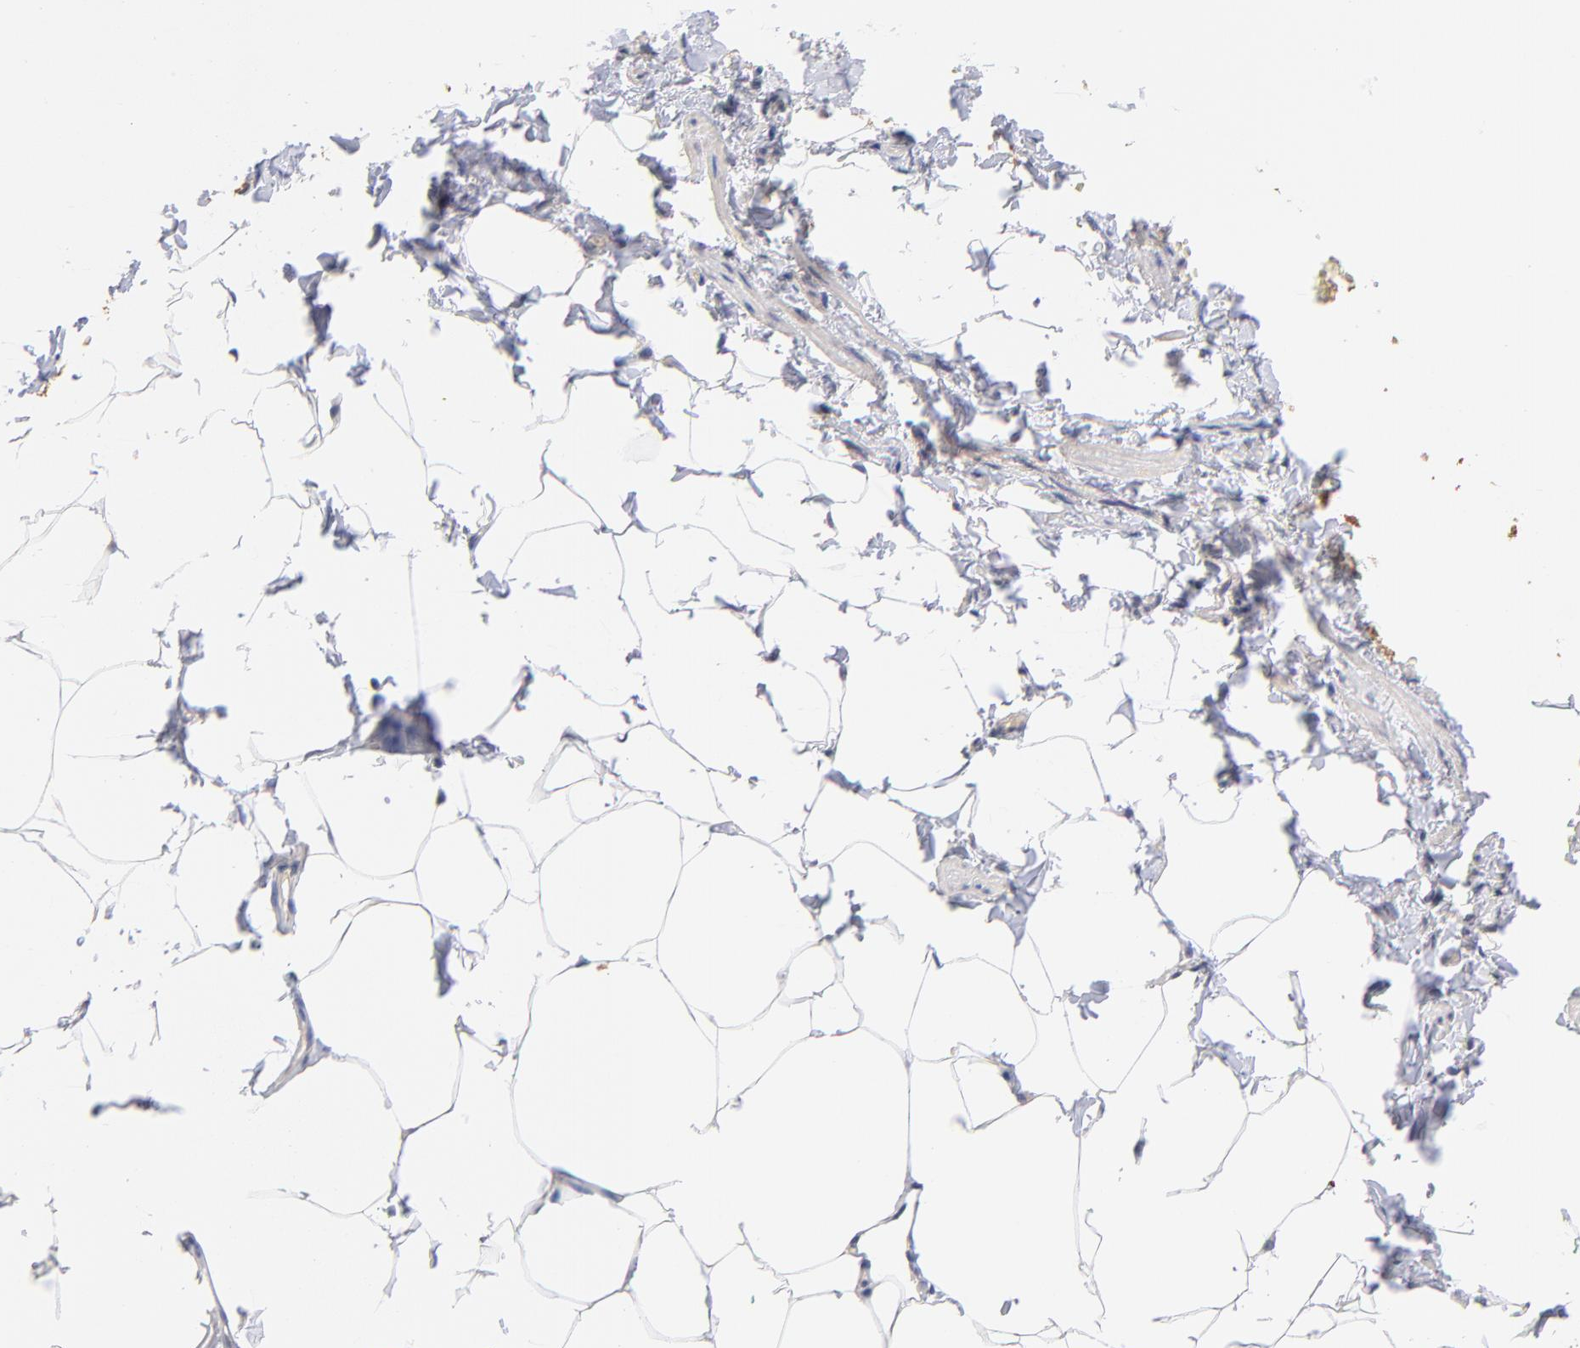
{"staining": {"intensity": "negative", "quantity": "none", "location": "none"}, "tissue": "adipose tissue", "cell_type": "Adipocytes", "image_type": "normal", "snomed": [{"axis": "morphology", "description": "Normal tissue, NOS"}, {"axis": "topography", "description": "Vascular tissue"}], "caption": "A high-resolution image shows IHC staining of unremarkable adipose tissue, which exhibits no significant staining in adipocytes.", "gene": "RIBC2", "patient": {"sex": "male", "age": 41}}